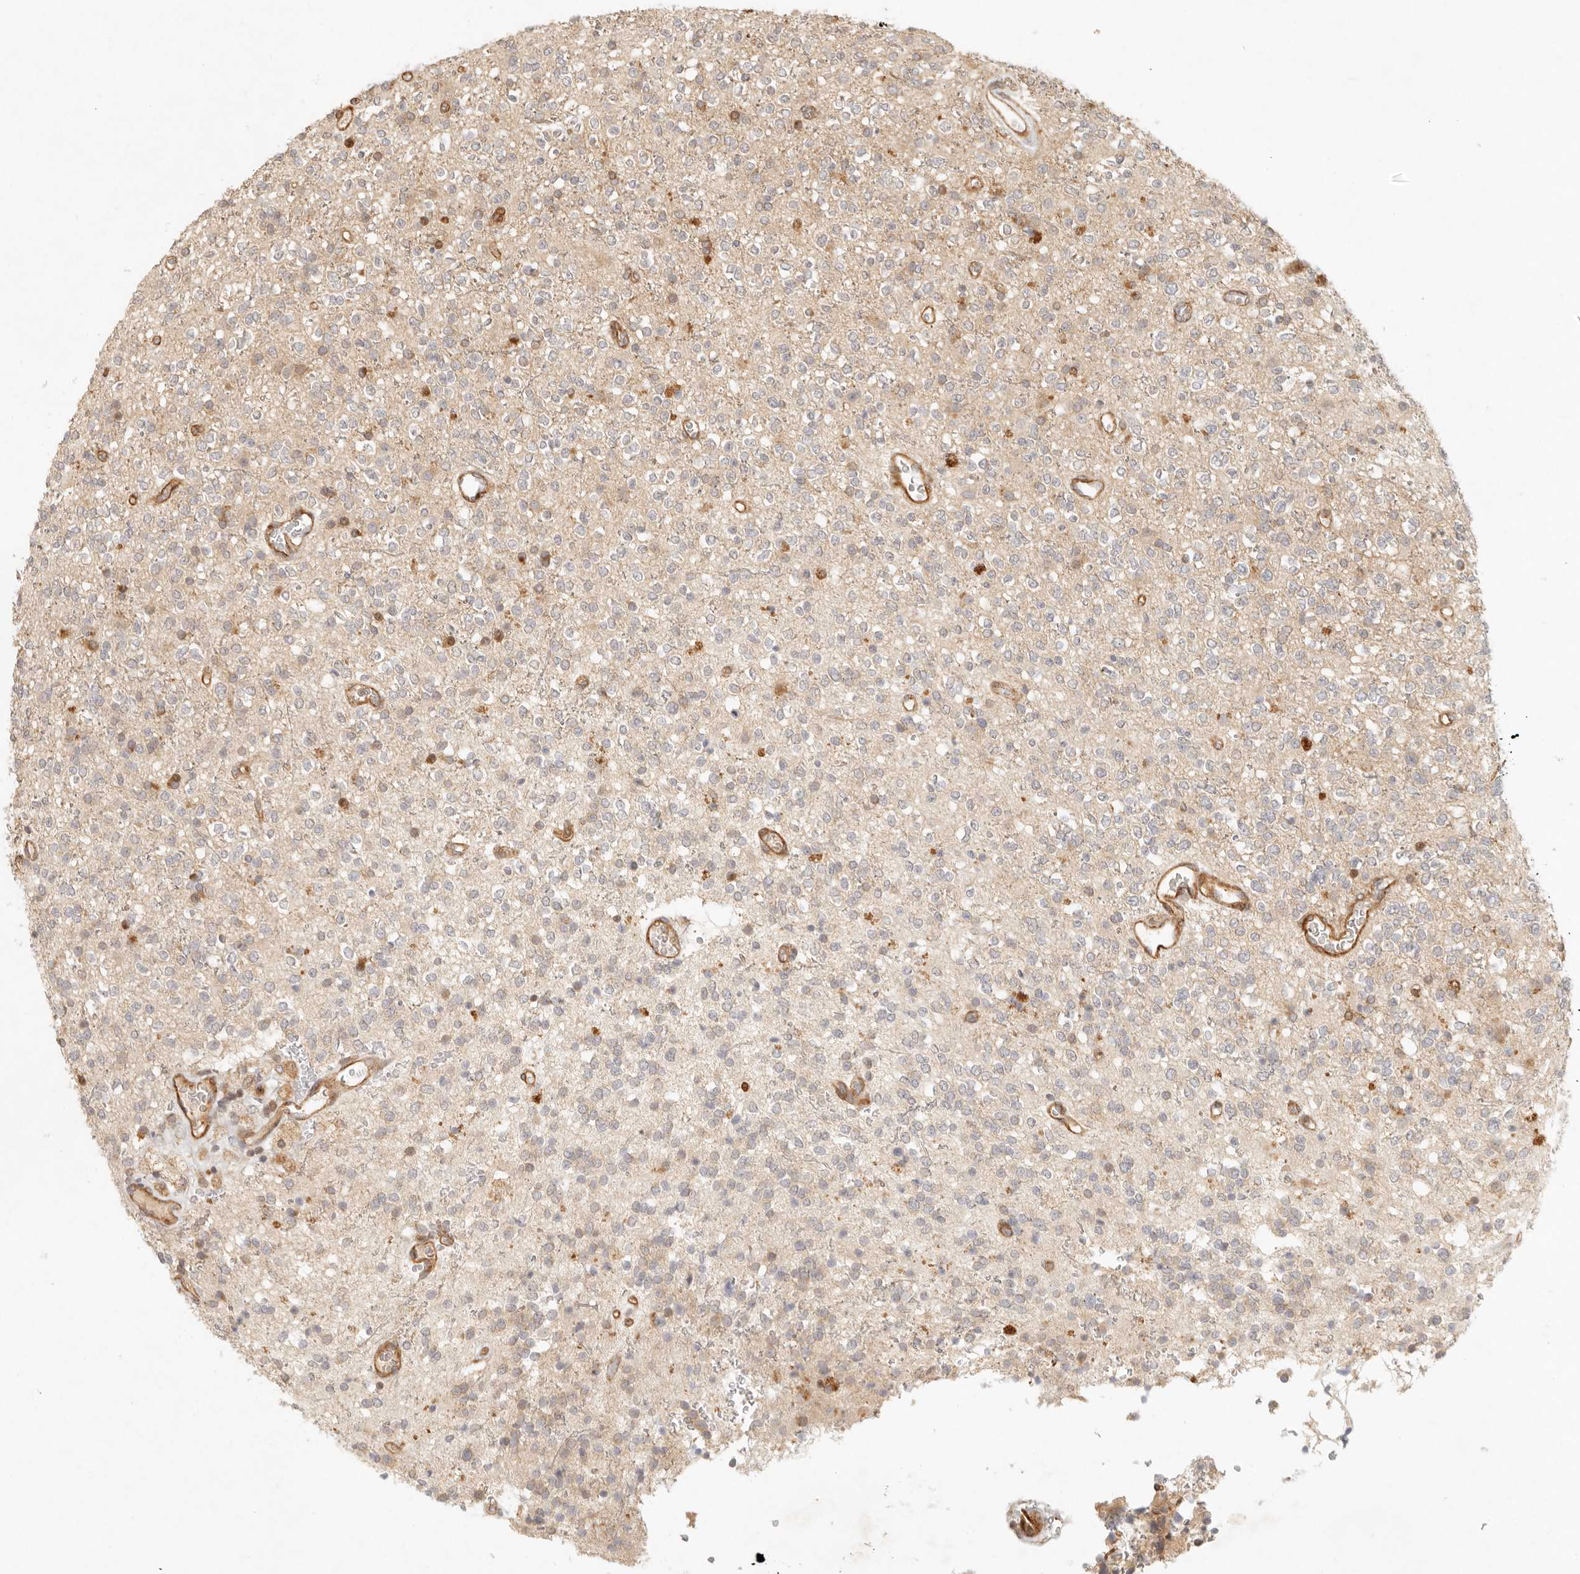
{"staining": {"intensity": "negative", "quantity": "none", "location": "none"}, "tissue": "glioma", "cell_type": "Tumor cells", "image_type": "cancer", "snomed": [{"axis": "morphology", "description": "Glioma, malignant, High grade"}, {"axis": "topography", "description": "Brain"}], "caption": "Immunohistochemical staining of malignant glioma (high-grade) shows no significant positivity in tumor cells. The staining was performed using DAB to visualize the protein expression in brown, while the nuclei were stained in blue with hematoxylin (Magnification: 20x).", "gene": "KLHL38", "patient": {"sex": "male", "age": 34}}